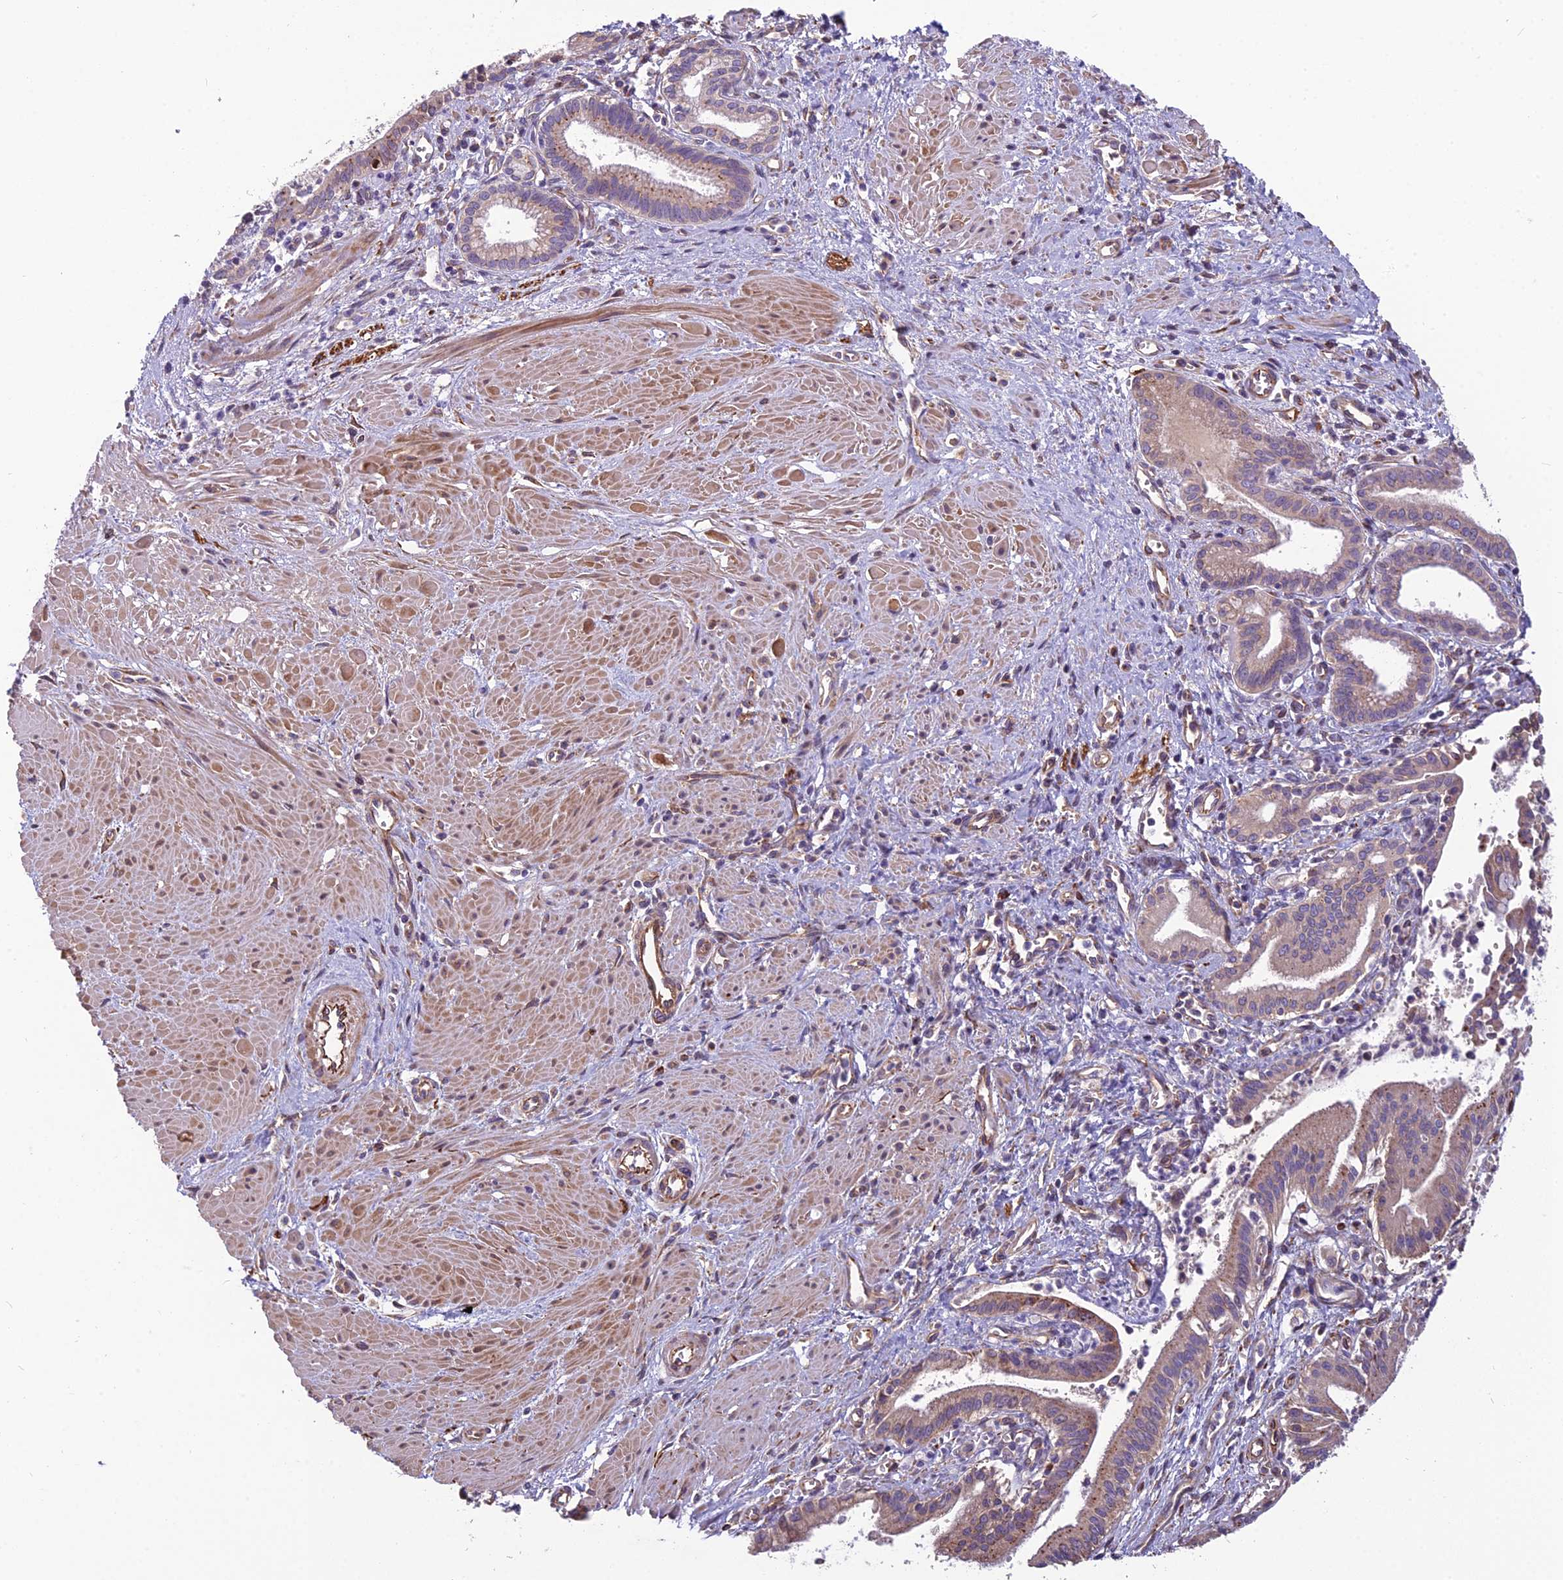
{"staining": {"intensity": "moderate", "quantity": "<25%", "location": "cytoplasmic/membranous"}, "tissue": "pancreatic cancer", "cell_type": "Tumor cells", "image_type": "cancer", "snomed": [{"axis": "morphology", "description": "Adenocarcinoma, NOS"}, {"axis": "topography", "description": "Pancreas"}], "caption": "Protein staining demonstrates moderate cytoplasmic/membranous positivity in approximately <25% of tumor cells in pancreatic adenocarcinoma.", "gene": "SPDL1", "patient": {"sex": "male", "age": 78}}